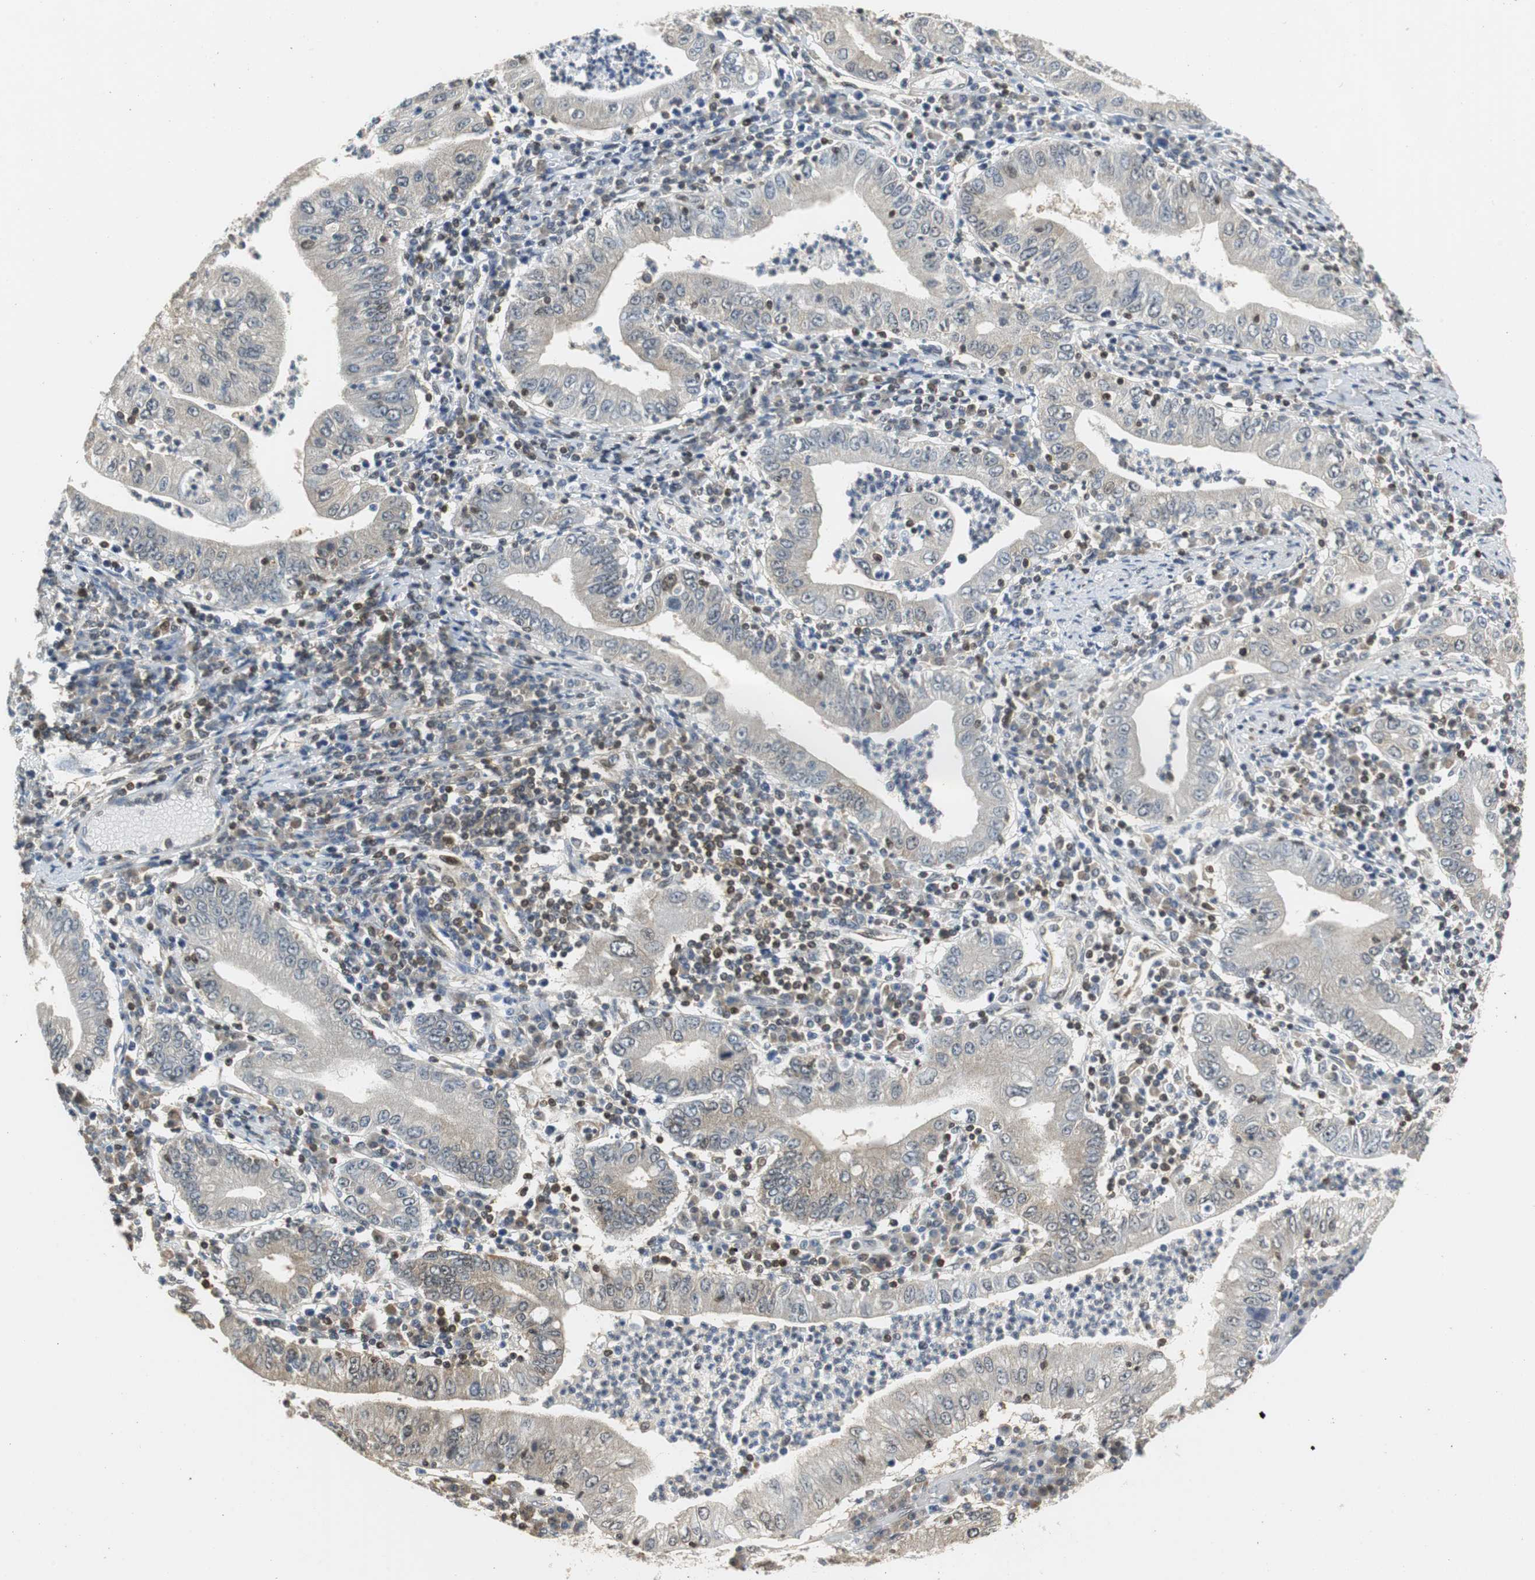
{"staining": {"intensity": "weak", "quantity": "25%-75%", "location": "cytoplasmic/membranous"}, "tissue": "stomach cancer", "cell_type": "Tumor cells", "image_type": "cancer", "snomed": [{"axis": "morphology", "description": "Normal tissue, NOS"}, {"axis": "morphology", "description": "Adenocarcinoma, NOS"}, {"axis": "topography", "description": "Esophagus"}, {"axis": "topography", "description": "Stomach, upper"}, {"axis": "topography", "description": "Peripheral nerve tissue"}], "caption": "The image reveals staining of stomach cancer (adenocarcinoma), revealing weak cytoplasmic/membranous protein staining (brown color) within tumor cells.", "gene": "GSDMD", "patient": {"sex": "male", "age": 62}}